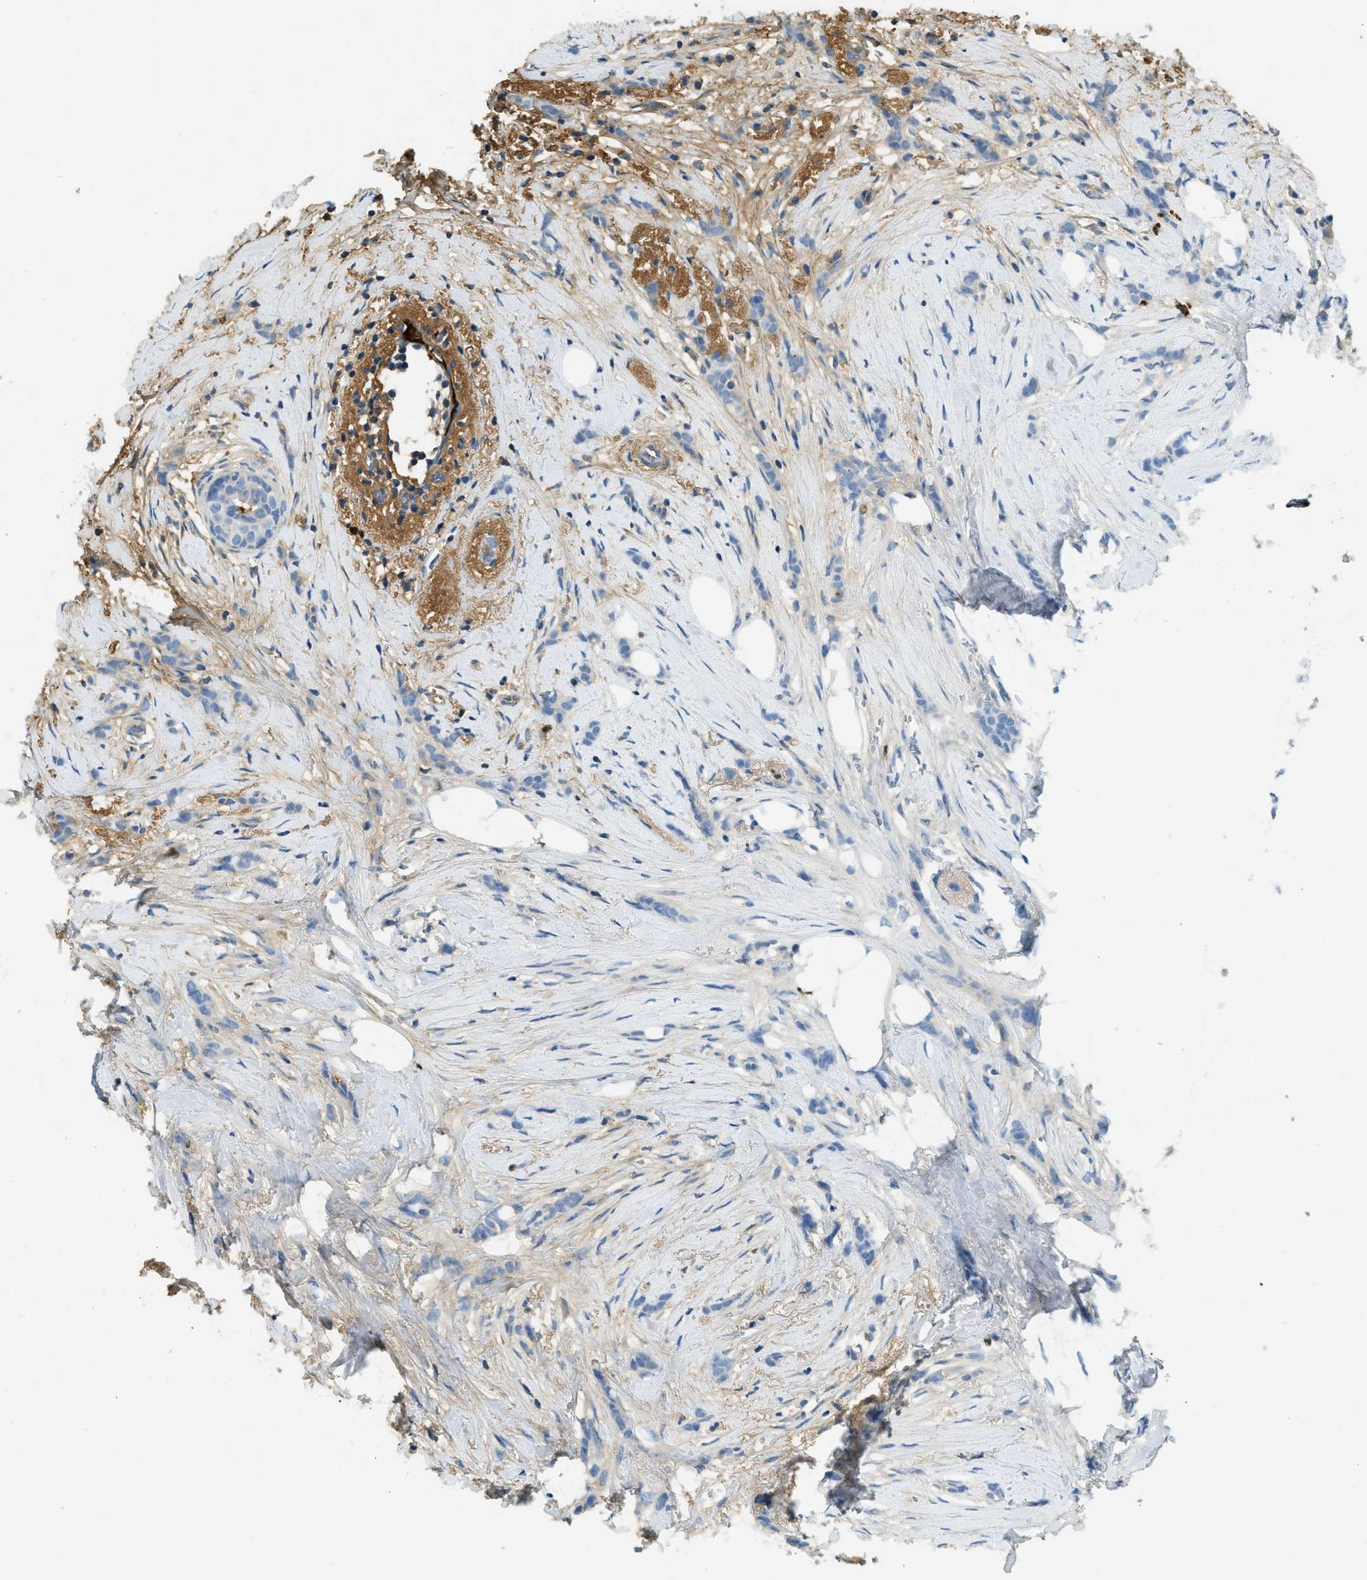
{"staining": {"intensity": "negative", "quantity": "none", "location": "none"}, "tissue": "breast cancer", "cell_type": "Tumor cells", "image_type": "cancer", "snomed": [{"axis": "morphology", "description": "Lobular carcinoma, in situ"}, {"axis": "morphology", "description": "Lobular carcinoma"}, {"axis": "topography", "description": "Breast"}], "caption": "Immunohistochemistry (IHC) image of lobular carcinoma in situ (breast) stained for a protein (brown), which shows no expression in tumor cells.", "gene": "PRTN3", "patient": {"sex": "female", "age": 41}}